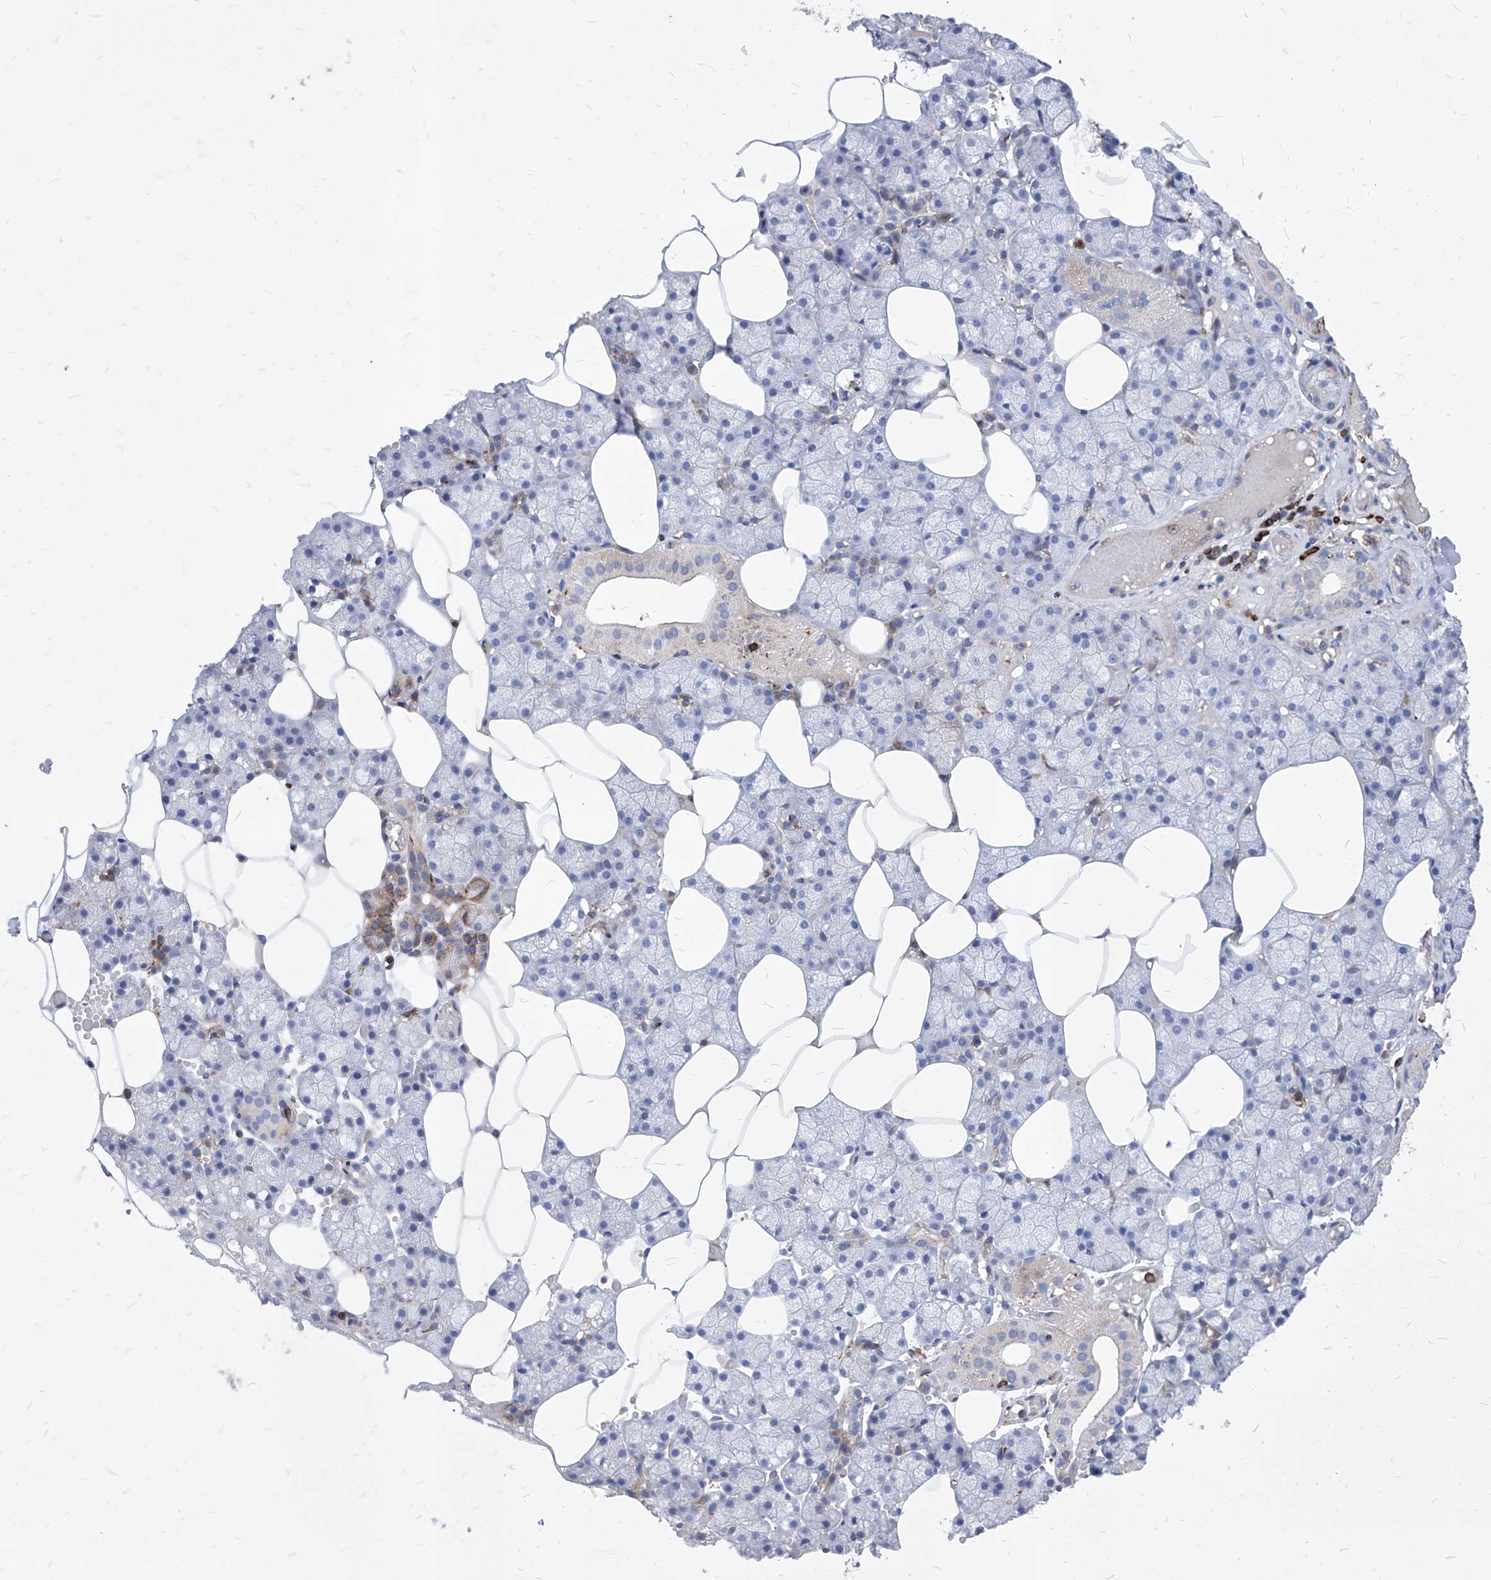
{"staining": {"intensity": "moderate", "quantity": "<25%", "location": "cytoplasmic/membranous"}, "tissue": "salivary gland", "cell_type": "Glandular cells", "image_type": "normal", "snomed": [{"axis": "morphology", "description": "Normal tissue, NOS"}, {"axis": "topography", "description": "Salivary gland"}], "caption": "Human salivary gland stained for a protein (brown) exhibits moderate cytoplasmic/membranous positive staining in about <25% of glandular cells.", "gene": "UBOX5", "patient": {"sex": "male", "age": 62}}